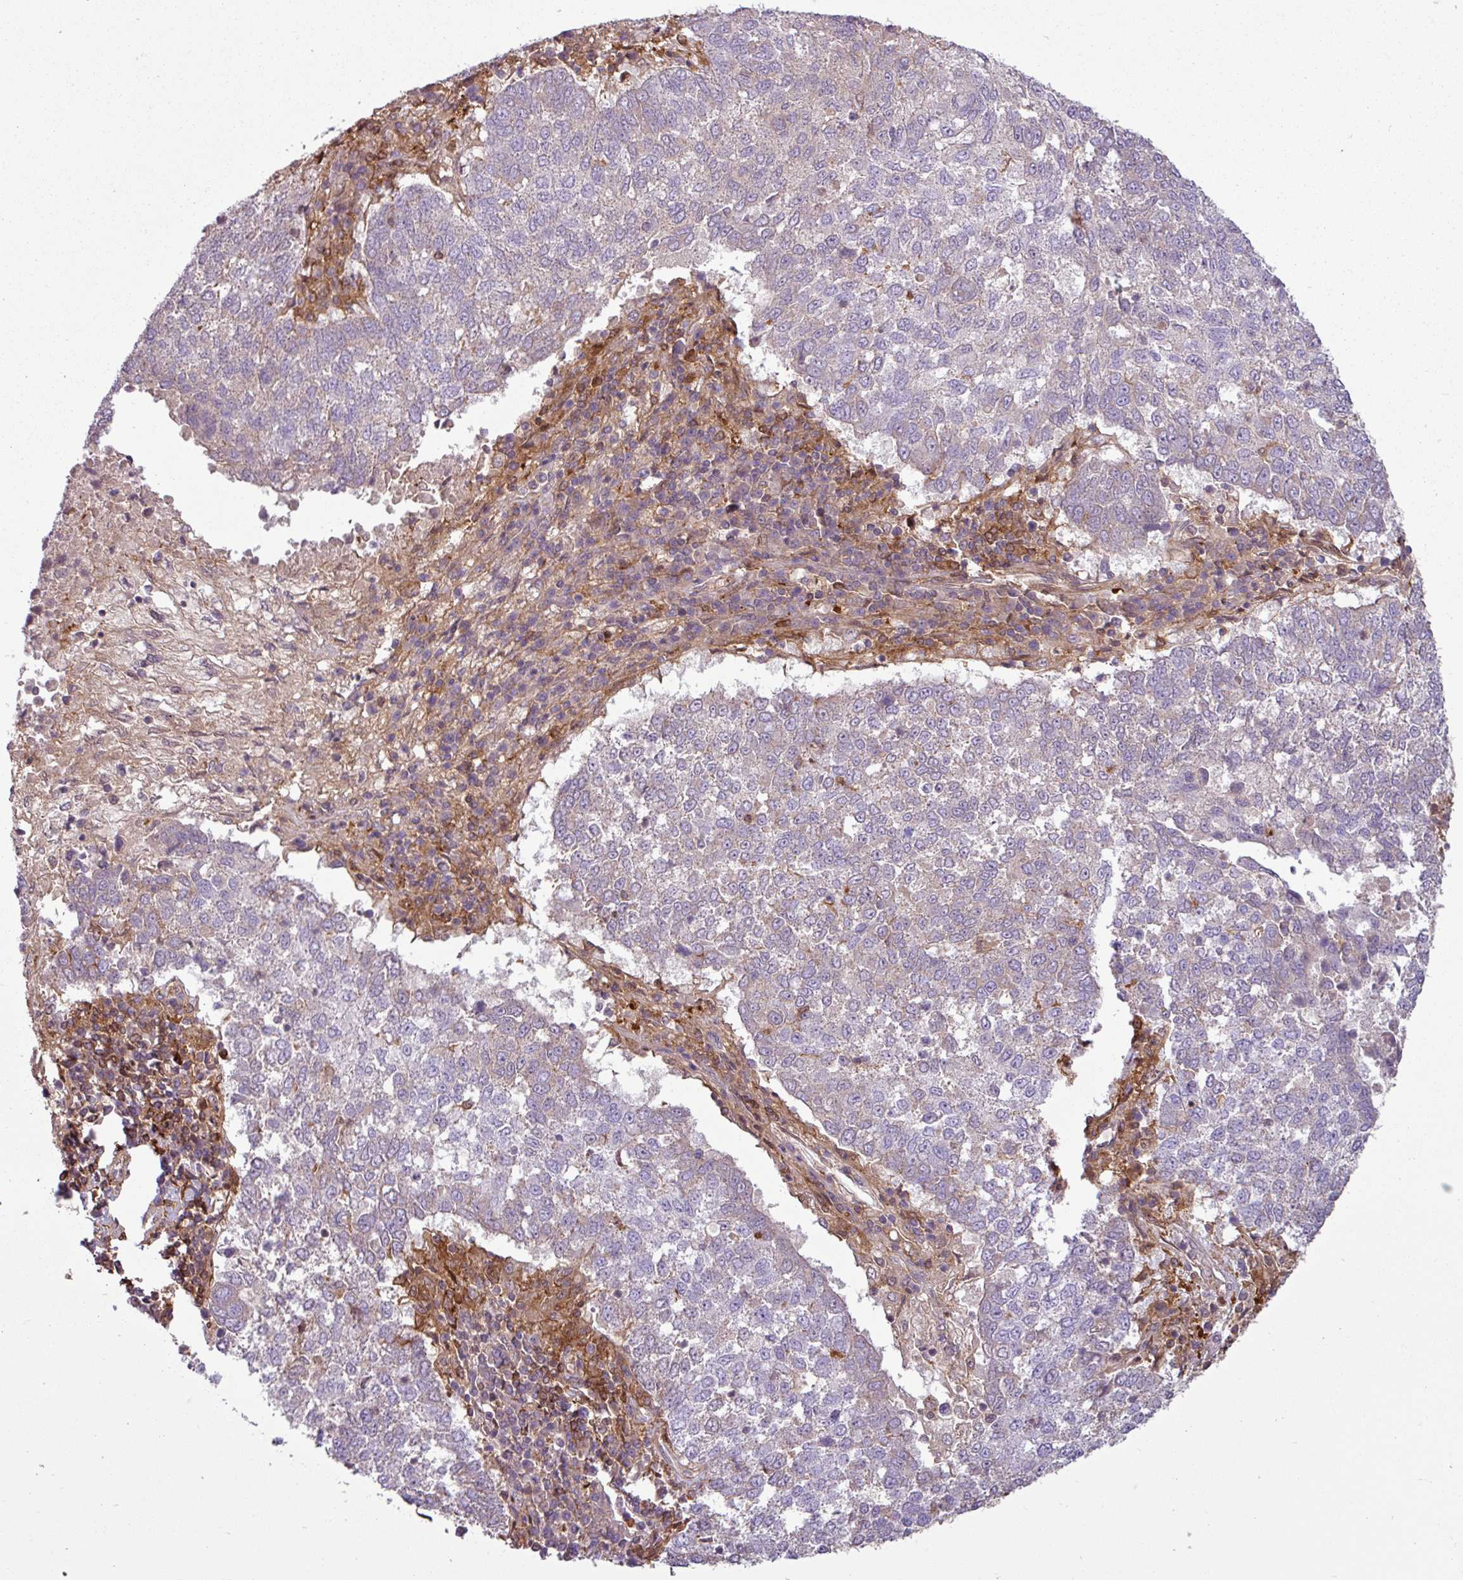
{"staining": {"intensity": "negative", "quantity": "none", "location": "none"}, "tissue": "lung cancer", "cell_type": "Tumor cells", "image_type": "cancer", "snomed": [{"axis": "morphology", "description": "Squamous cell carcinoma, NOS"}, {"axis": "topography", "description": "Lung"}], "caption": "This photomicrograph is of lung cancer (squamous cell carcinoma) stained with IHC to label a protein in brown with the nuclei are counter-stained blue. There is no staining in tumor cells.", "gene": "SH3BGRL", "patient": {"sex": "male", "age": 73}}